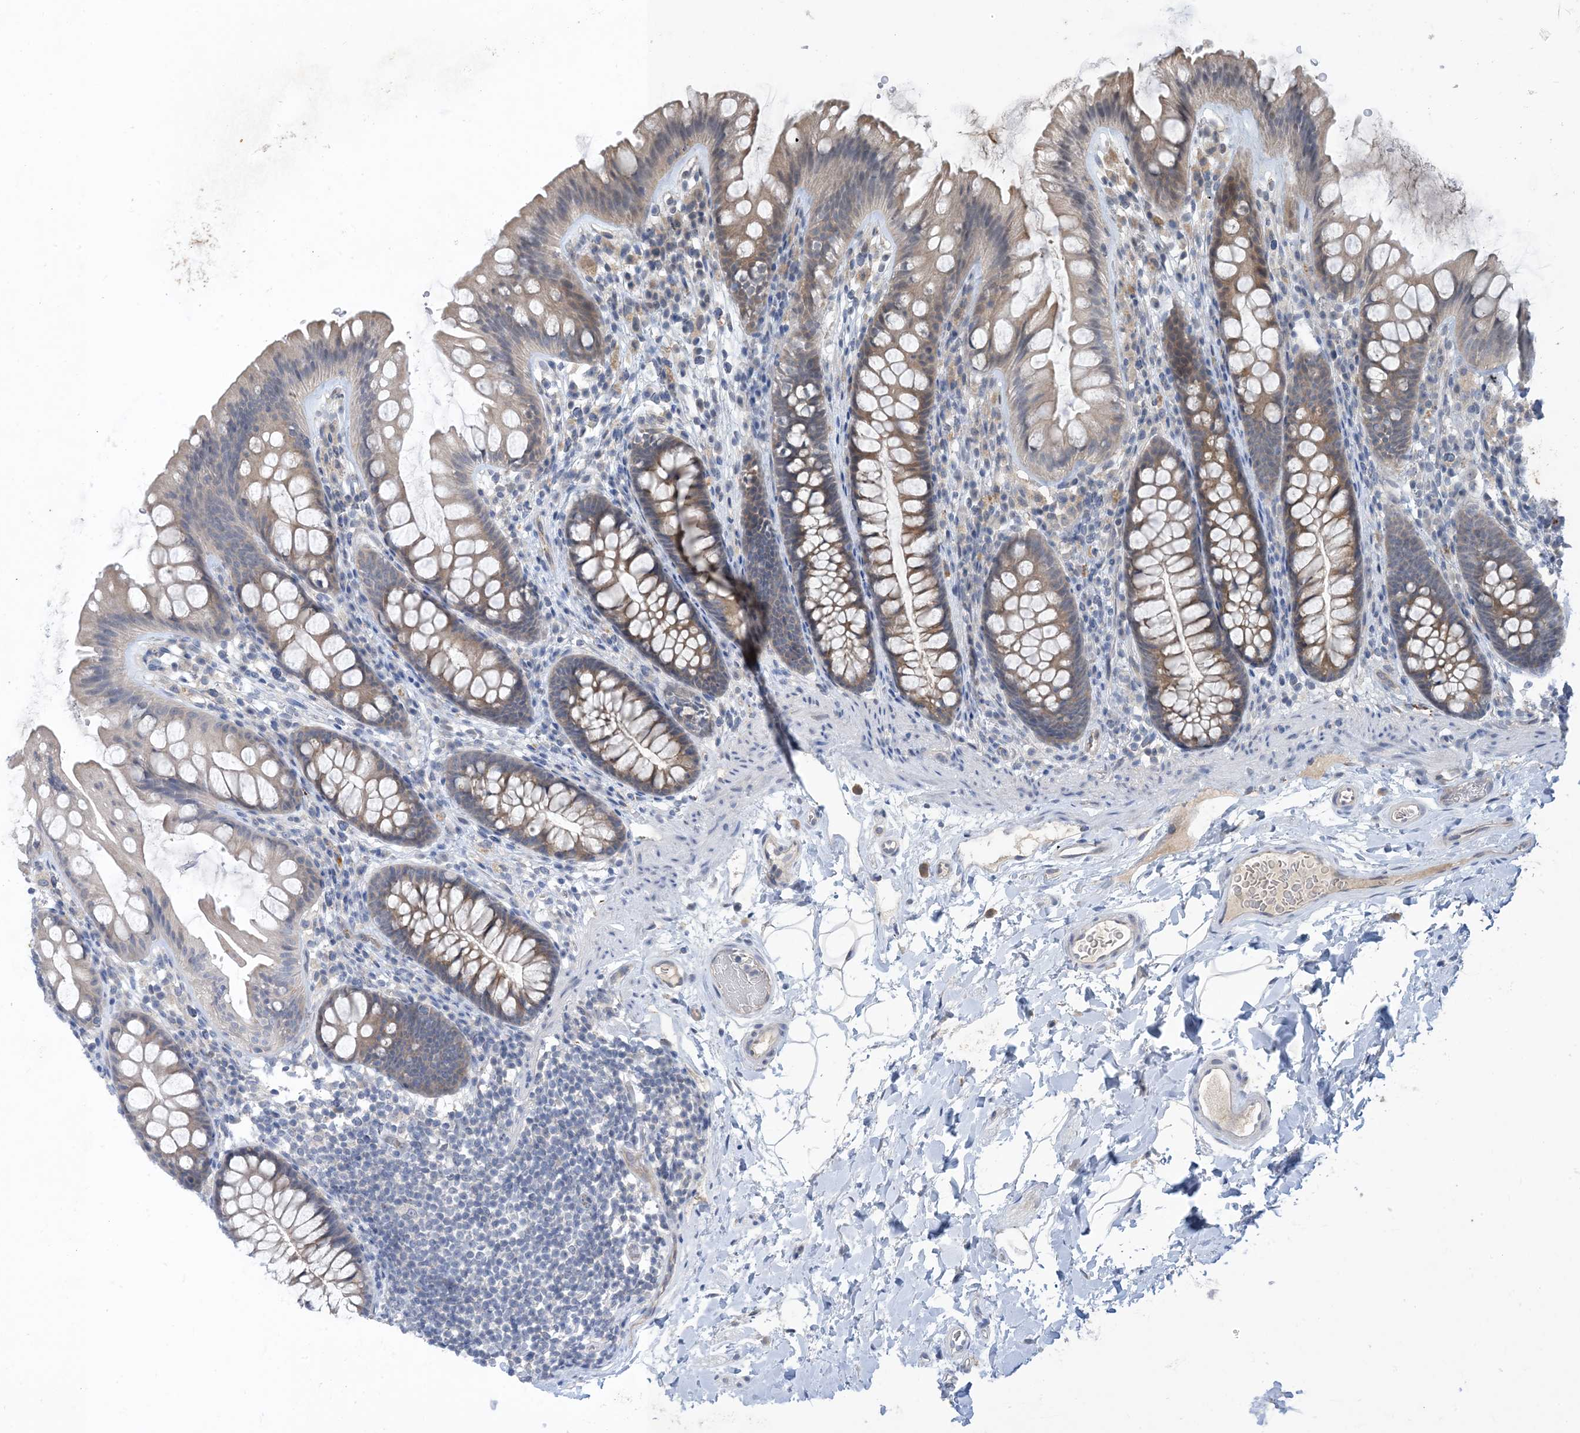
{"staining": {"intensity": "weak", "quantity": "<25%", "location": "cytoplasmic/membranous"}, "tissue": "colon", "cell_type": "Endothelial cells", "image_type": "normal", "snomed": [{"axis": "morphology", "description": "Normal tissue, NOS"}, {"axis": "topography", "description": "Colon"}], "caption": "Endothelial cells show no significant positivity in unremarkable colon. (DAB (3,3'-diaminobenzidine) IHC visualized using brightfield microscopy, high magnification).", "gene": "TINAG", "patient": {"sex": "female", "age": 62}}